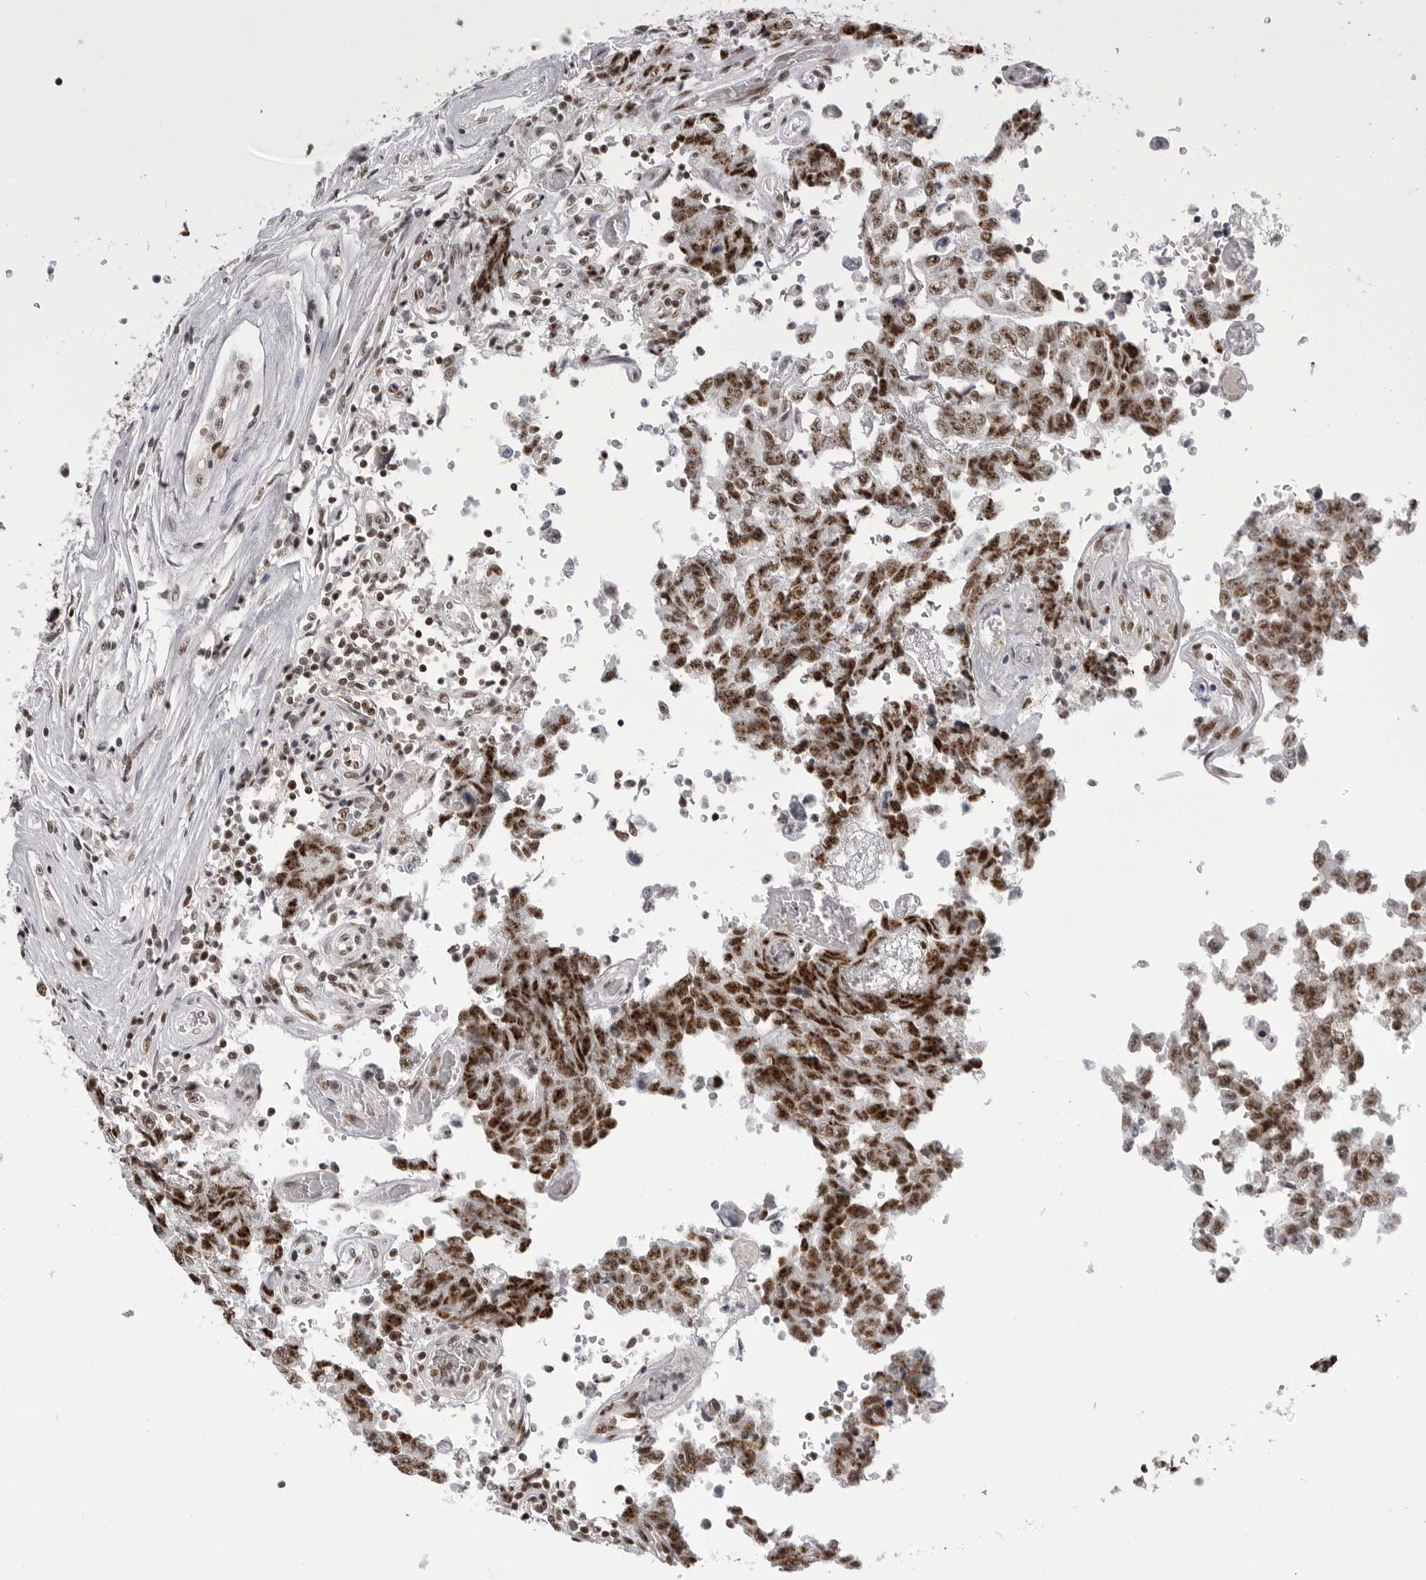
{"staining": {"intensity": "strong", "quantity": ">75%", "location": "nuclear"}, "tissue": "testis cancer", "cell_type": "Tumor cells", "image_type": "cancer", "snomed": [{"axis": "morphology", "description": "Carcinoma, Embryonal, NOS"}, {"axis": "topography", "description": "Testis"}], "caption": "Immunohistochemical staining of testis cancer (embryonal carcinoma) exhibits strong nuclear protein expression in approximately >75% of tumor cells.", "gene": "WRAP53", "patient": {"sex": "male", "age": 26}}